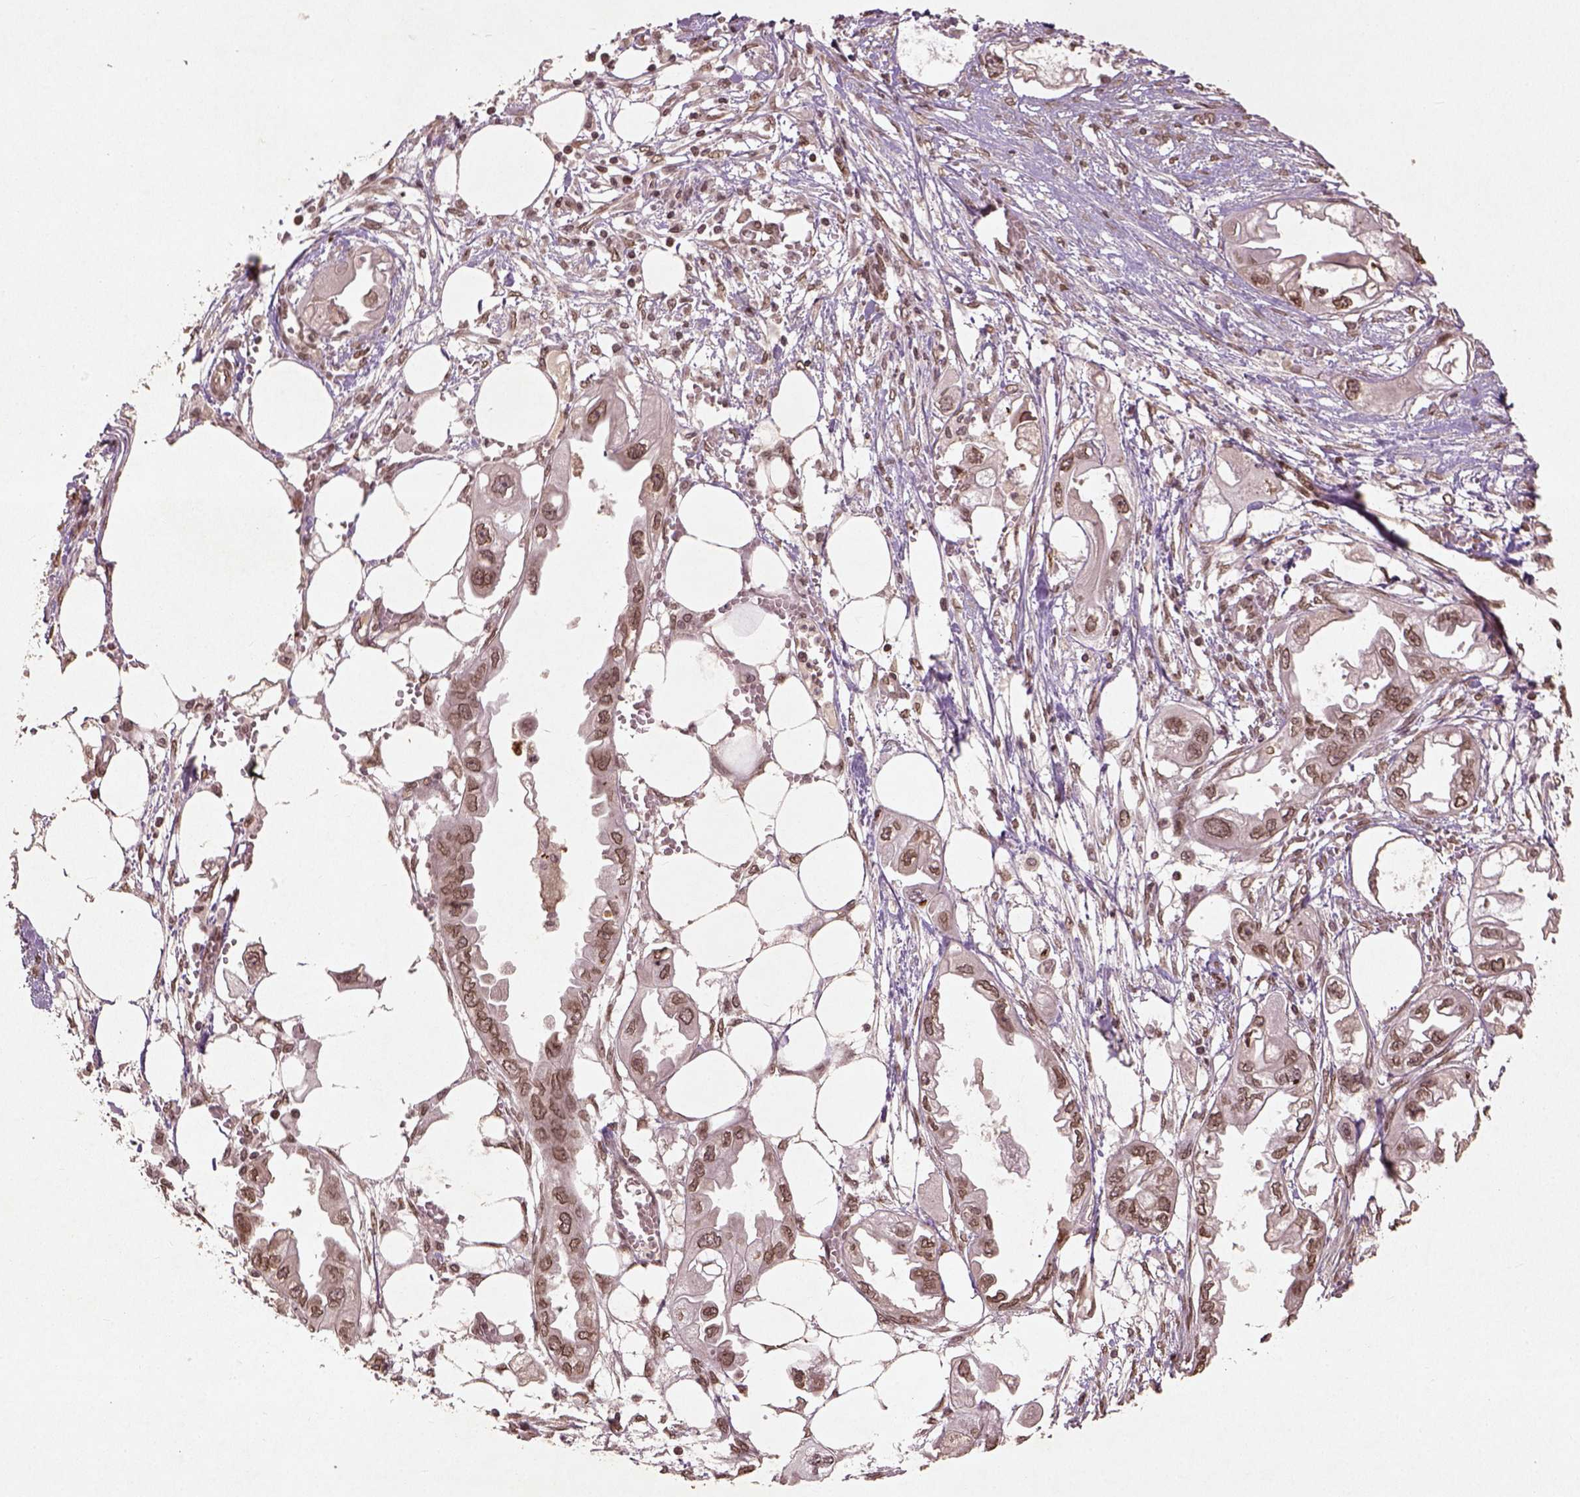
{"staining": {"intensity": "moderate", "quantity": ">75%", "location": "nuclear"}, "tissue": "endometrial cancer", "cell_type": "Tumor cells", "image_type": "cancer", "snomed": [{"axis": "morphology", "description": "Adenocarcinoma, NOS"}, {"axis": "morphology", "description": "Adenocarcinoma, metastatic, NOS"}, {"axis": "topography", "description": "Adipose tissue"}, {"axis": "topography", "description": "Endometrium"}], "caption": "About >75% of tumor cells in endometrial adenocarcinoma display moderate nuclear protein positivity as visualized by brown immunohistochemical staining.", "gene": "BANF1", "patient": {"sex": "female", "age": 67}}